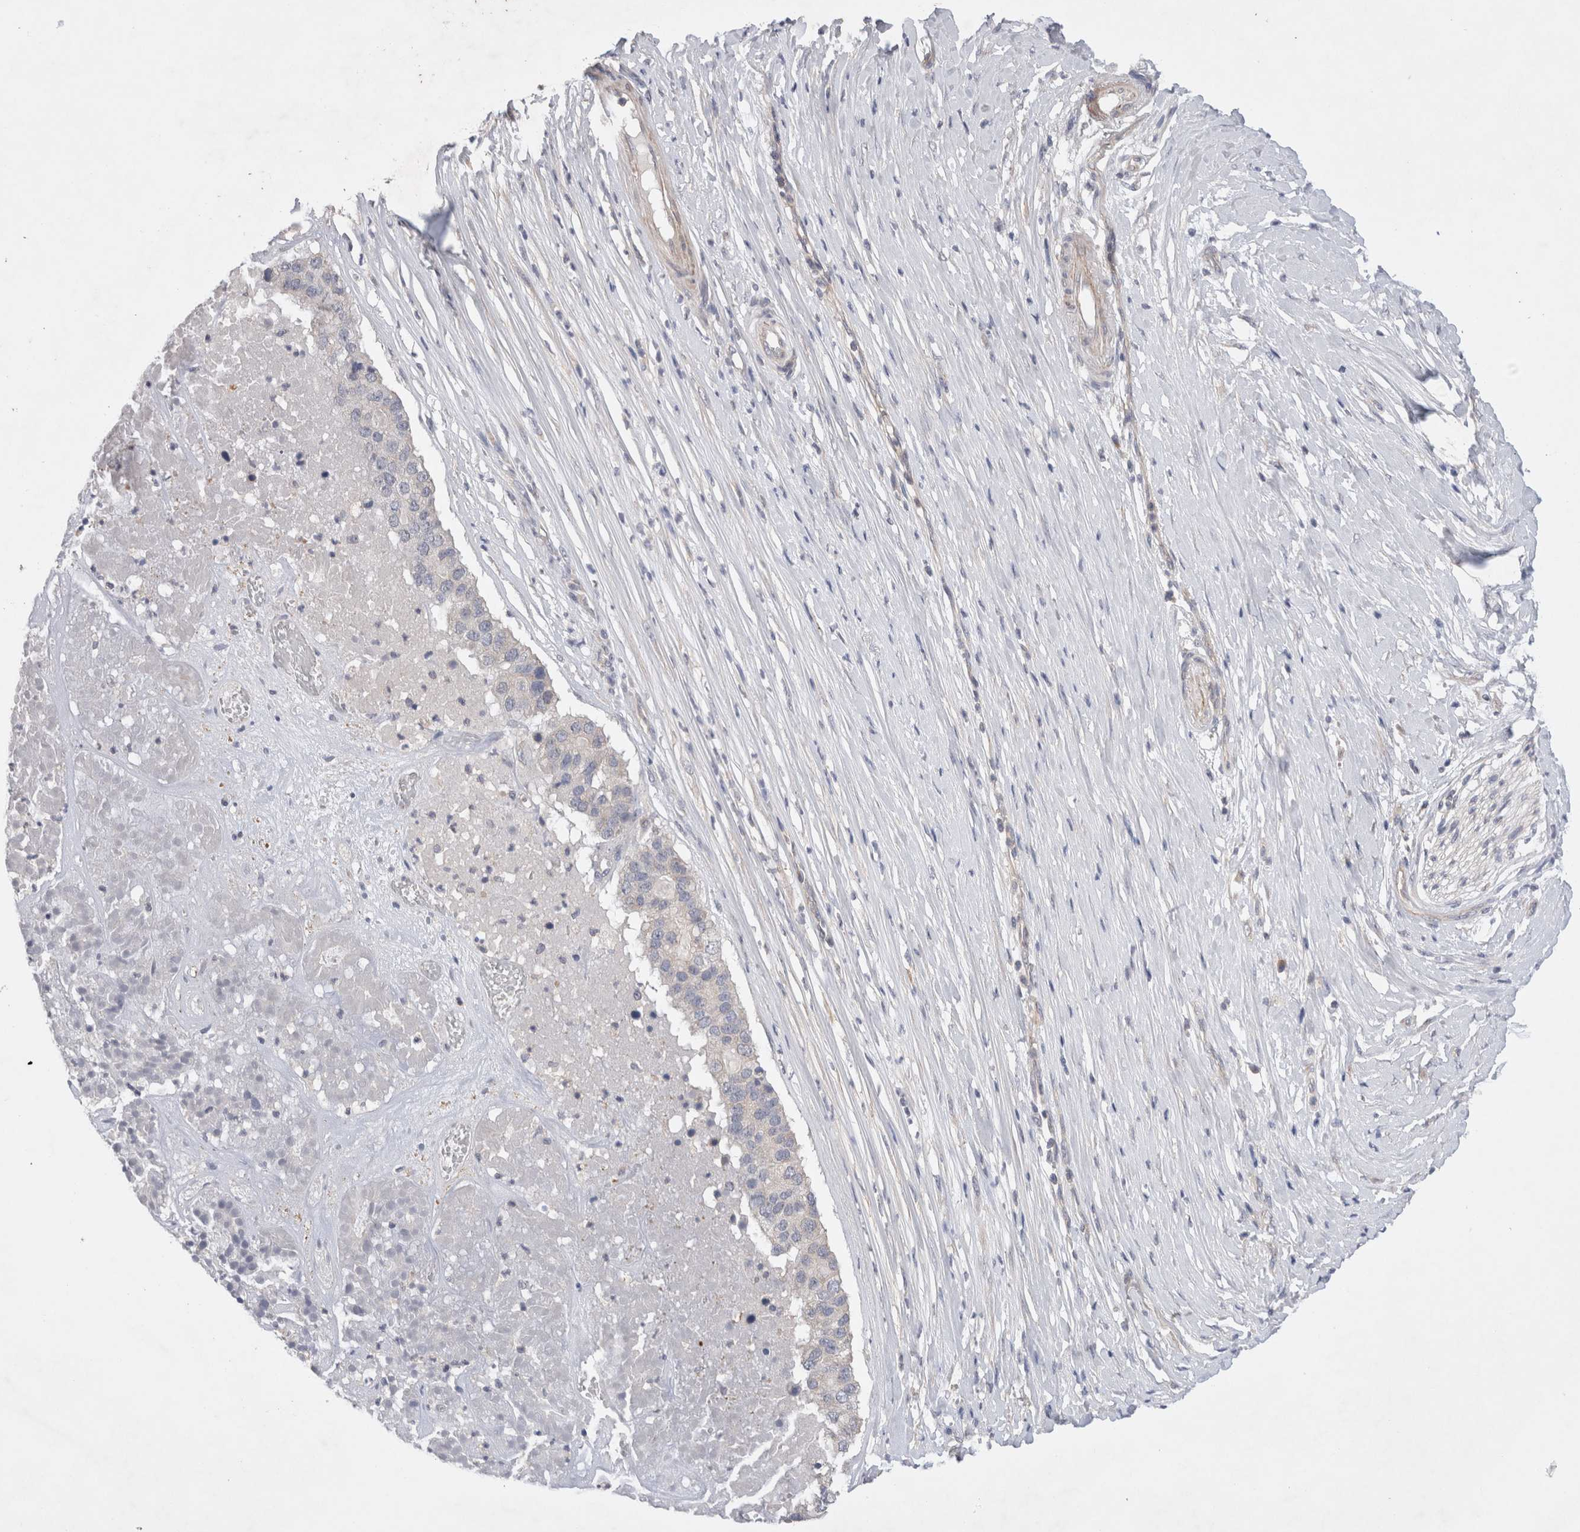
{"staining": {"intensity": "negative", "quantity": "none", "location": "none"}, "tissue": "pancreatic cancer", "cell_type": "Tumor cells", "image_type": "cancer", "snomed": [{"axis": "morphology", "description": "Adenocarcinoma, NOS"}, {"axis": "topography", "description": "Pancreas"}], "caption": "Pancreatic cancer (adenocarcinoma) stained for a protein using immunohistochemistry displays no staining tumor cells.", "gene": "IFT74", "patient": {"sex": "male", "age": 50}}